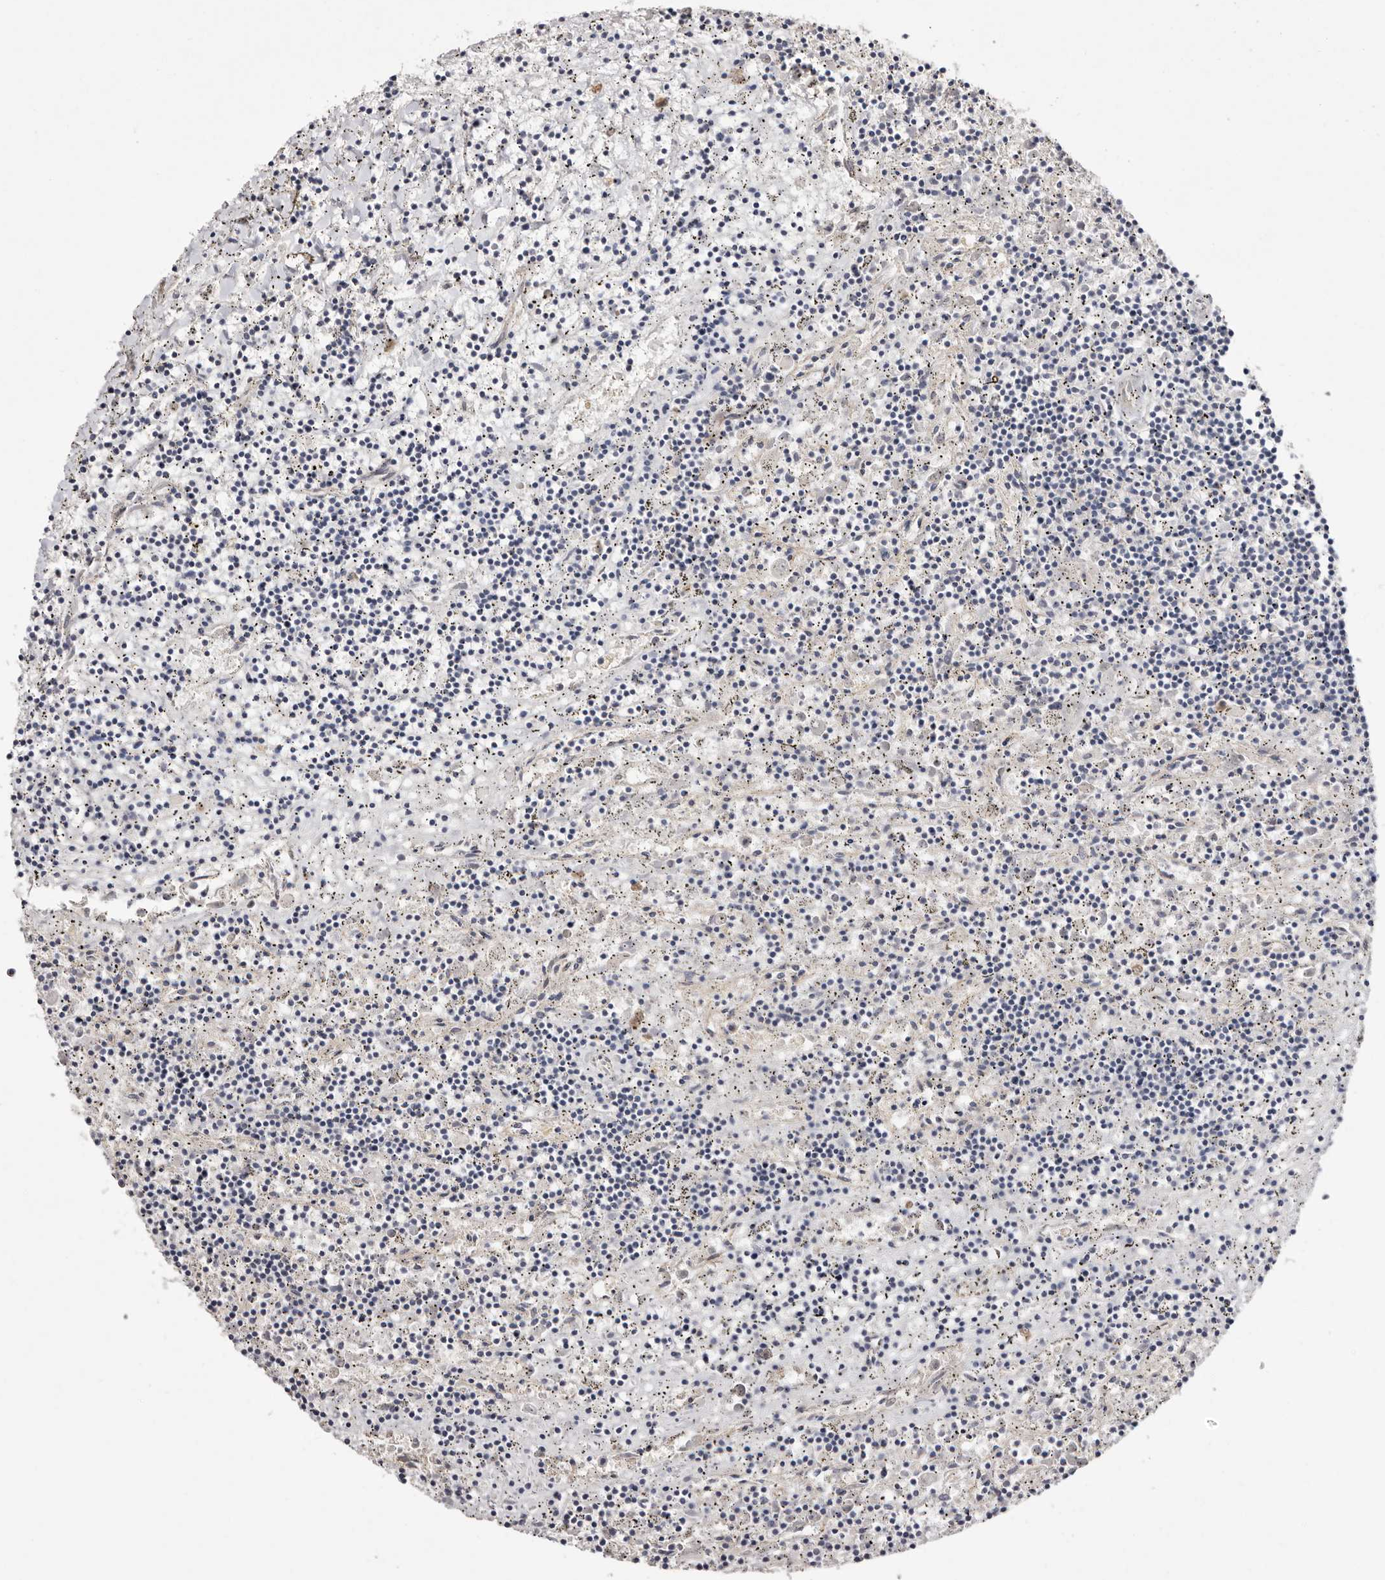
{"staining": {"intensity": "negative", "quantity": "none", "location": "none"}, "tissue": "lymphoma", "cell_type": "Tumor cells", "image_type": "cancer", "snomed": [{"axis": "morphology", "description": "Malignant lymphoma, non-Hodgkin's type, Low grade"}, {"axis": "topography", "description": "Spleen"}], "caption": "High magnification brightfield microscopy of lymphoma stained with DAB (brown) and counterstained with hematoxylin (blue): tumor cells show no significant positivity.", "gene": "FAM167B", "patient": {"sex": "male", "age": 76}}